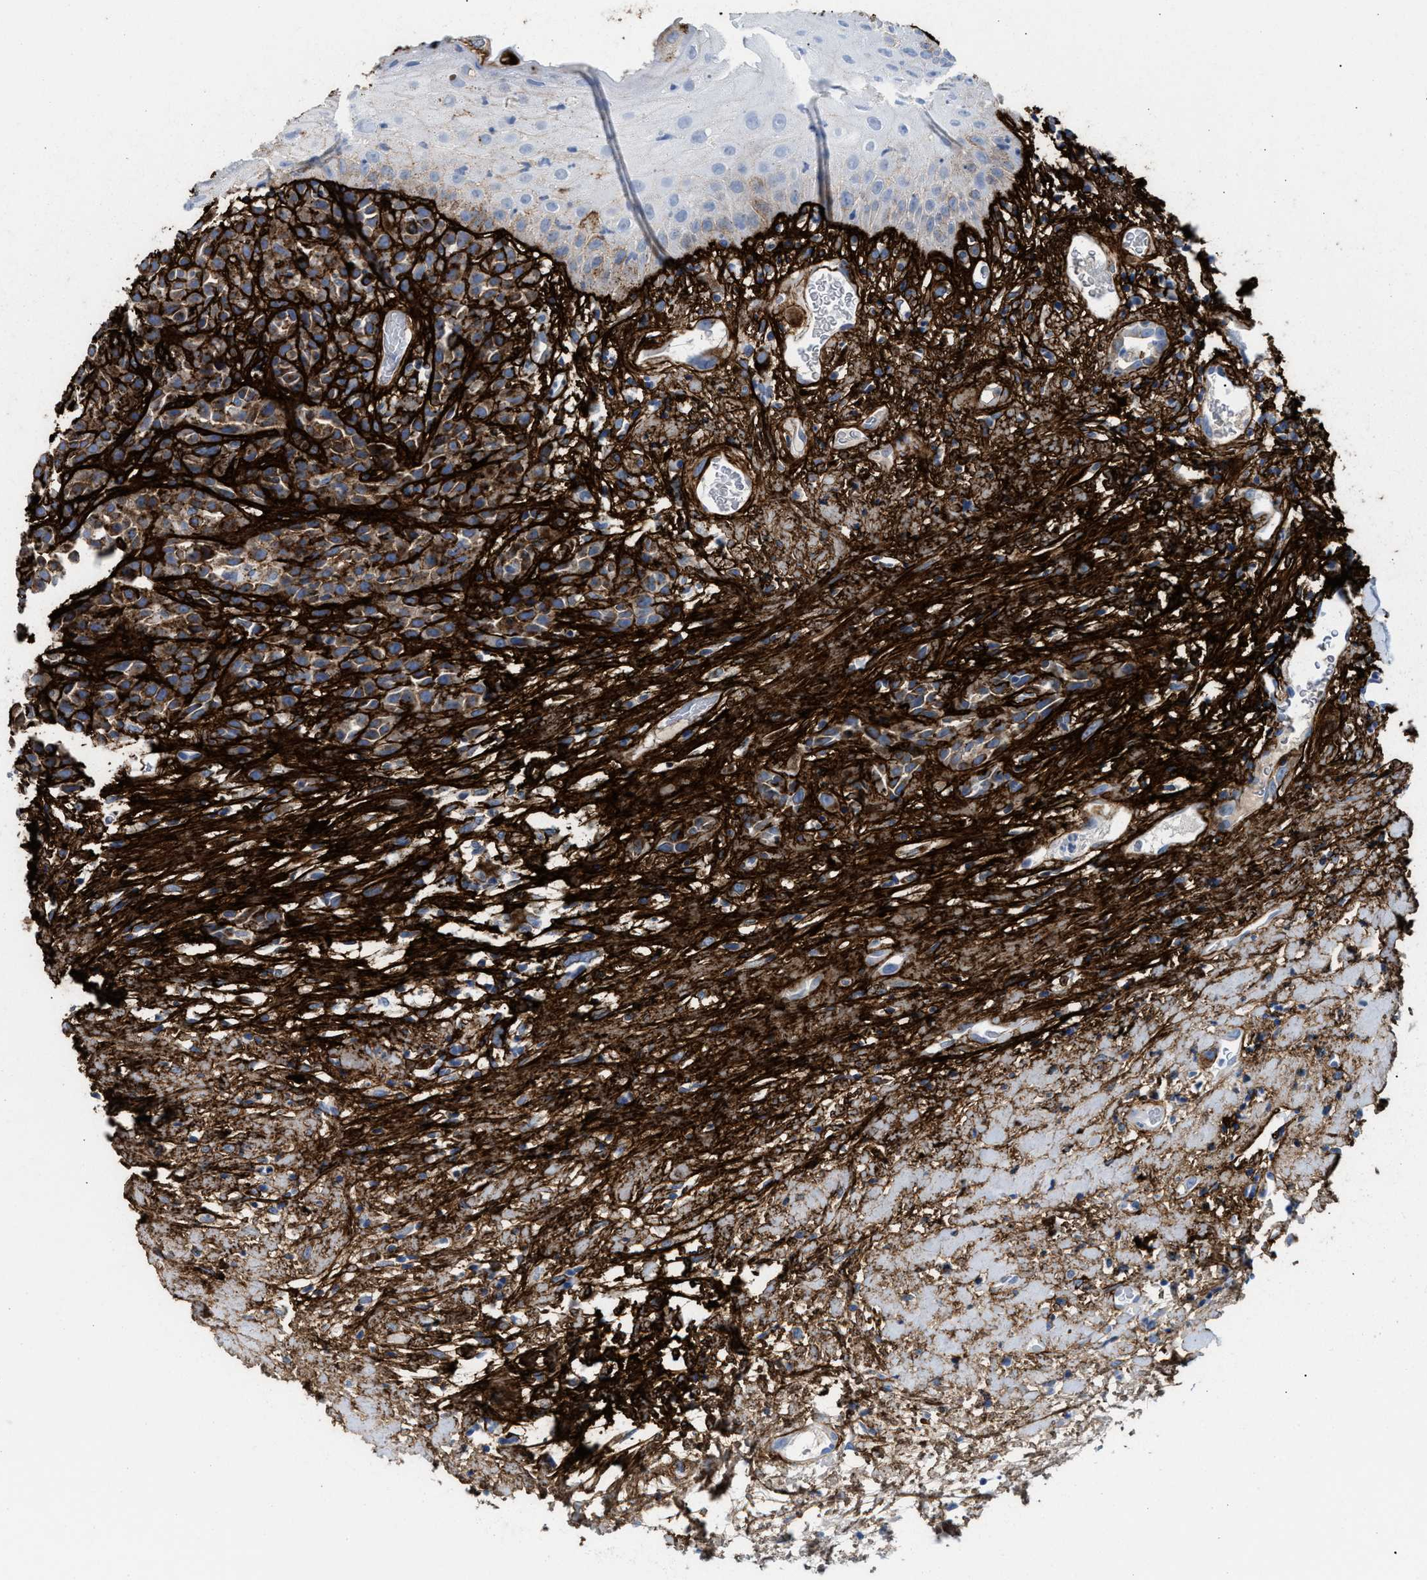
{"staining": {"intensity": "moderate", "quantity": ">75%", "location": "cytoplasmic/membranous"}, "tissue": "head and neck cancer", "cell_type": "Tumor cells", "image_type": "cancer", "snomed": [{"axis": "morphology", "description": "Normal tissue, NOS"}, {"axis": "morphology", "description": "Squamous cell carcinoma, NOS"}, {"axis": "topography", "description": "Cartilage tissue"}, {"axis": "topography", "description": "Head-Neck"}], "caption": "Tumor cells exhibit medium levels of moderate cytoplasmic/membranous positivity in approximately >75% of cells in human head and neck squamous cell carcinoma.", "gene": "TNR", "patient": {"sex": "male", "age": 62}}